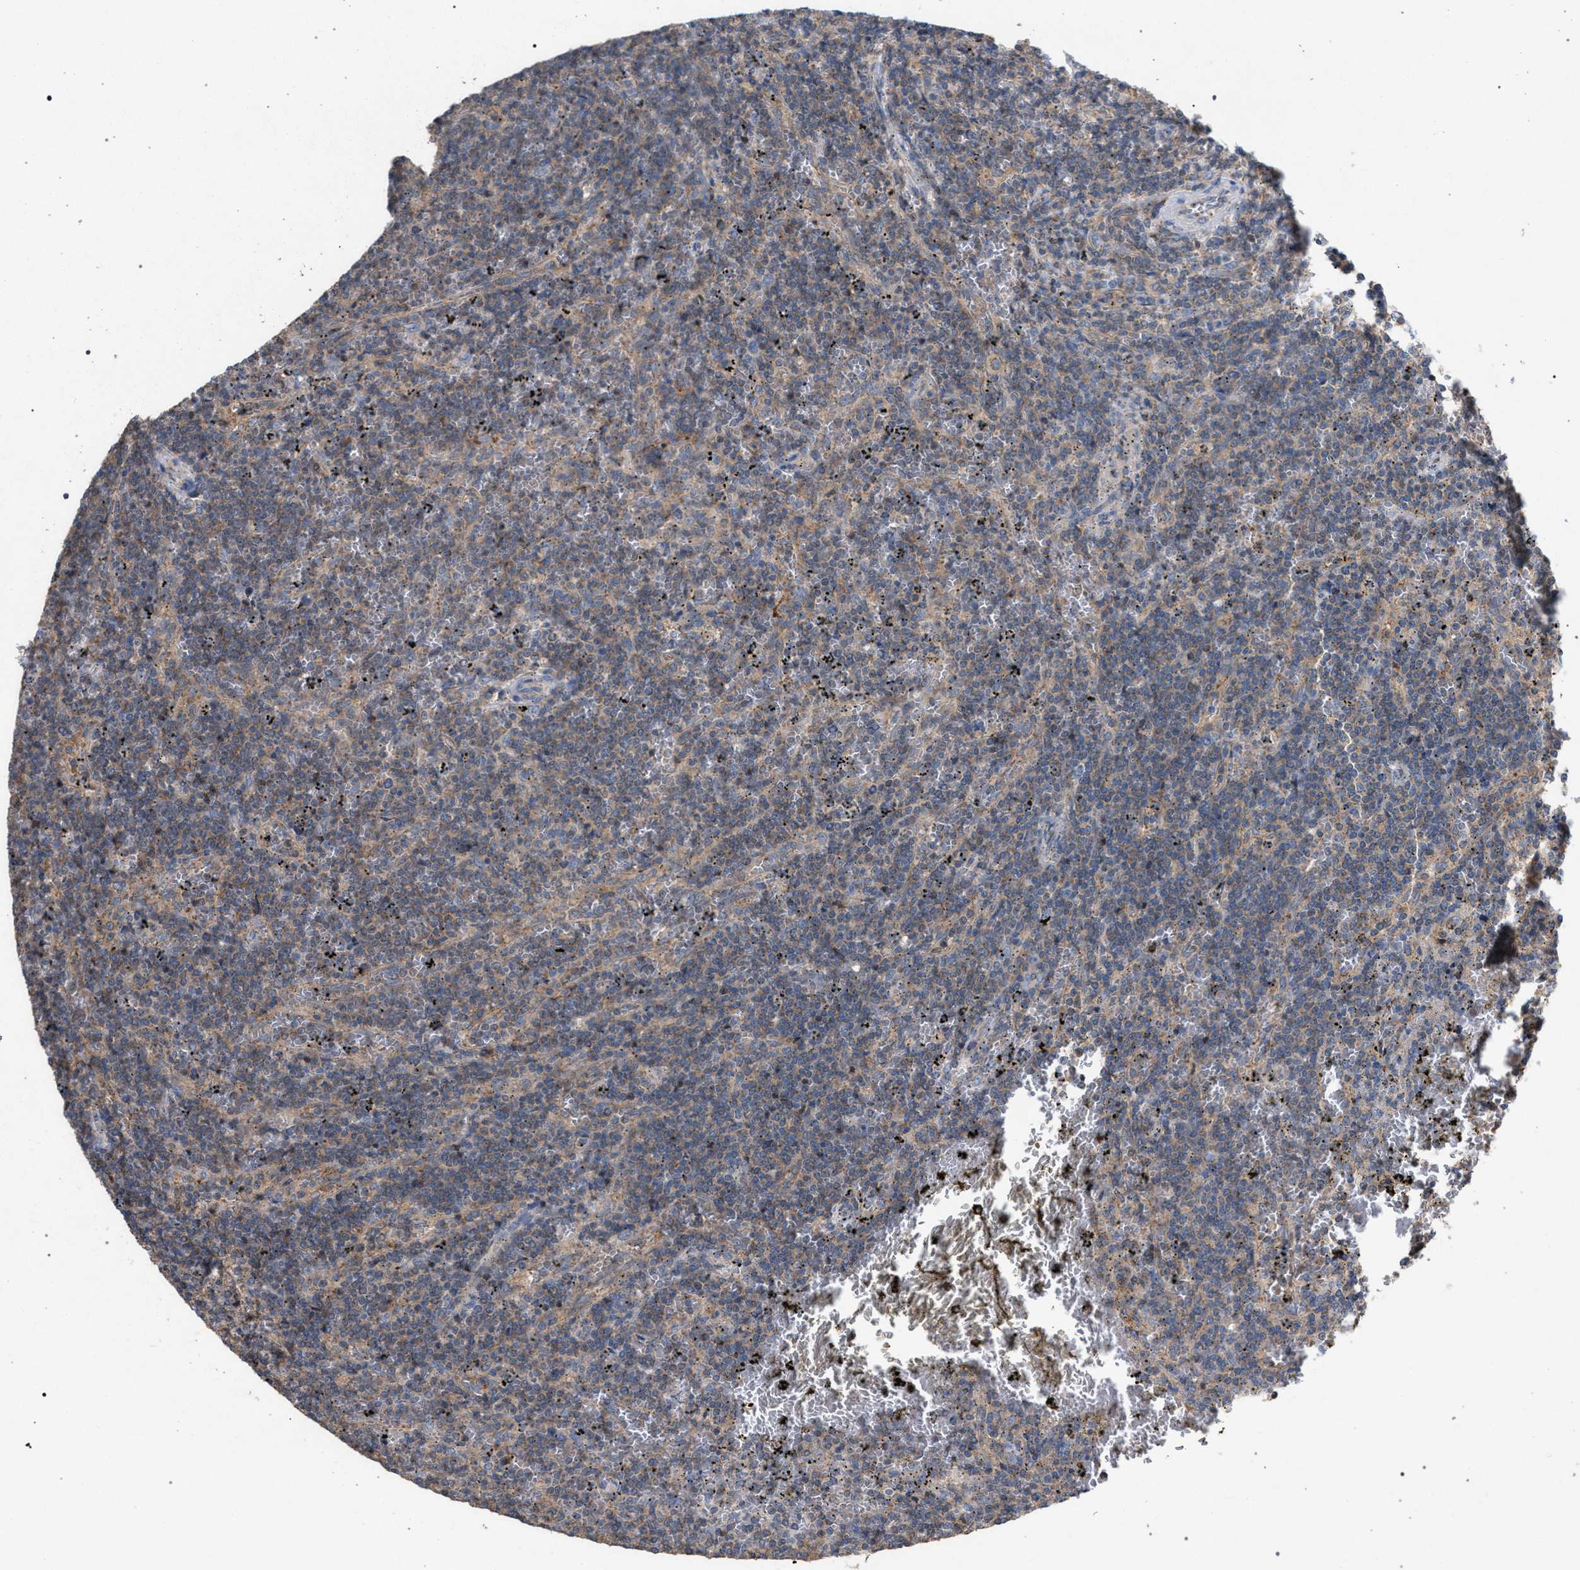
{"staining": {"intensity": "weak", "quantity": "25%-75%", "location": "cytoplasmic/membranous"}, "tissue": "lymphoma", "cell_type": "Tumor cells", "image_type": "cancer", "snomed": [{"axis": "morphology", "description": "Malignant lymphoma, non-Hodgkin's type, Low grade"}, {"axis": "topography", "description": "Spleen"}], "caption": "Brown immunohistochemical staining in human low-grade malignant lymphoma, non-Hodgkin's type shows weak cytoplasmic/membranous positivity in about 25%-75% of tumor cells. The protein is stained brown, and the nuclei are stained in blue (DAB (3,3'-diaminobenzidine) IHC with brightfield microscopy, high magnification).", "gene": "VPS13A", "patient": {"sex": "female", "age": 50}}